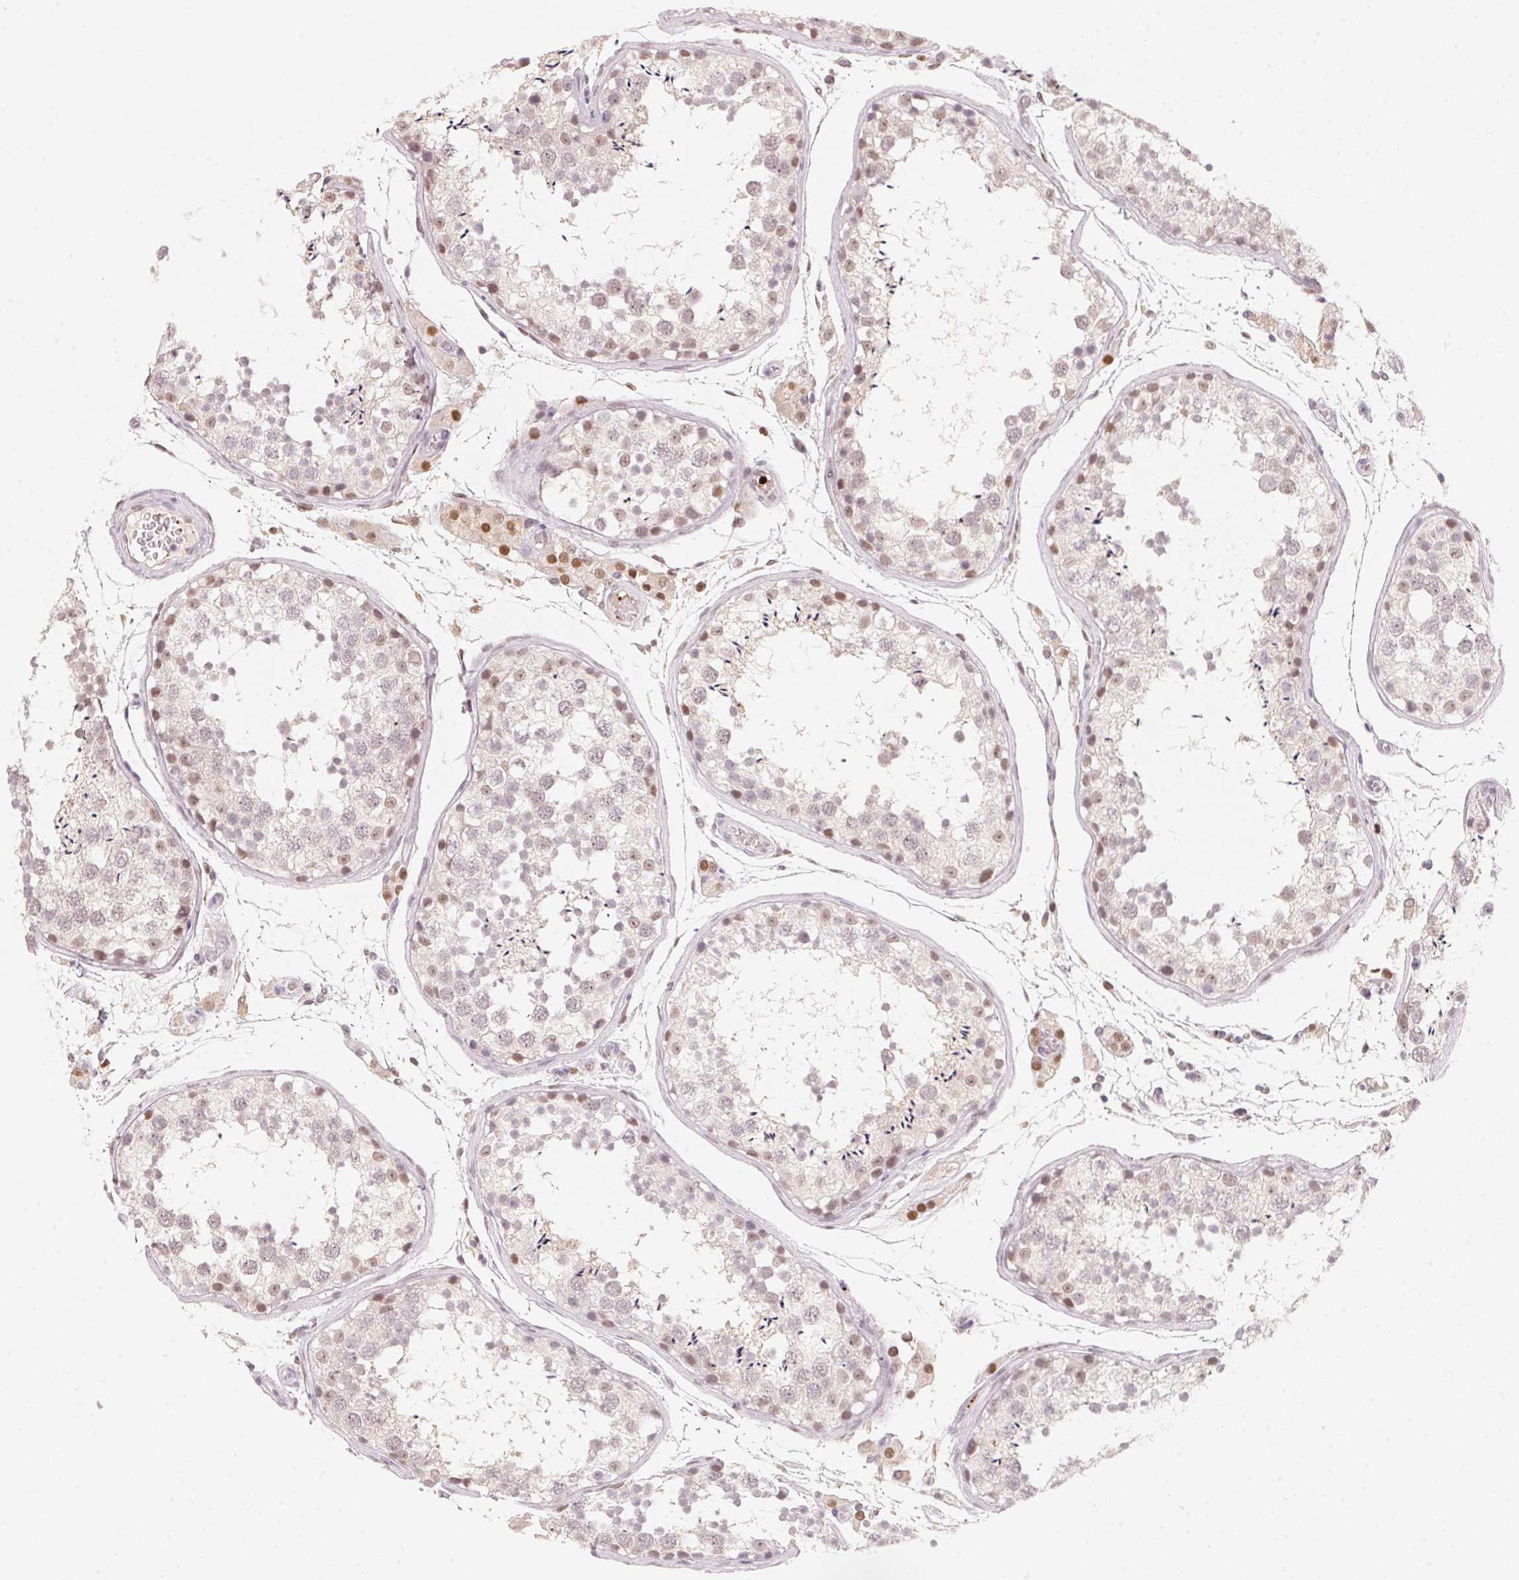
{"staining": {"intensity": "moderate", "quantity": "<25%", "location": "nuclear"}, "tissue": "testis", "cell_type": "Cells in seminiferous ducts", "image_type": "normal", "snomed": [{"axis": "morphology", "description": "Normal tissue, NOS"}, {"axis": "topography", "description": "Testis"}], "caption": "Normal testis exhibits moderate nuclear expression in approximately <25% of cells in seminiferous ducts.", "gene": "ARHGAP22", "patient": {"sex": "male", "age": 29}}